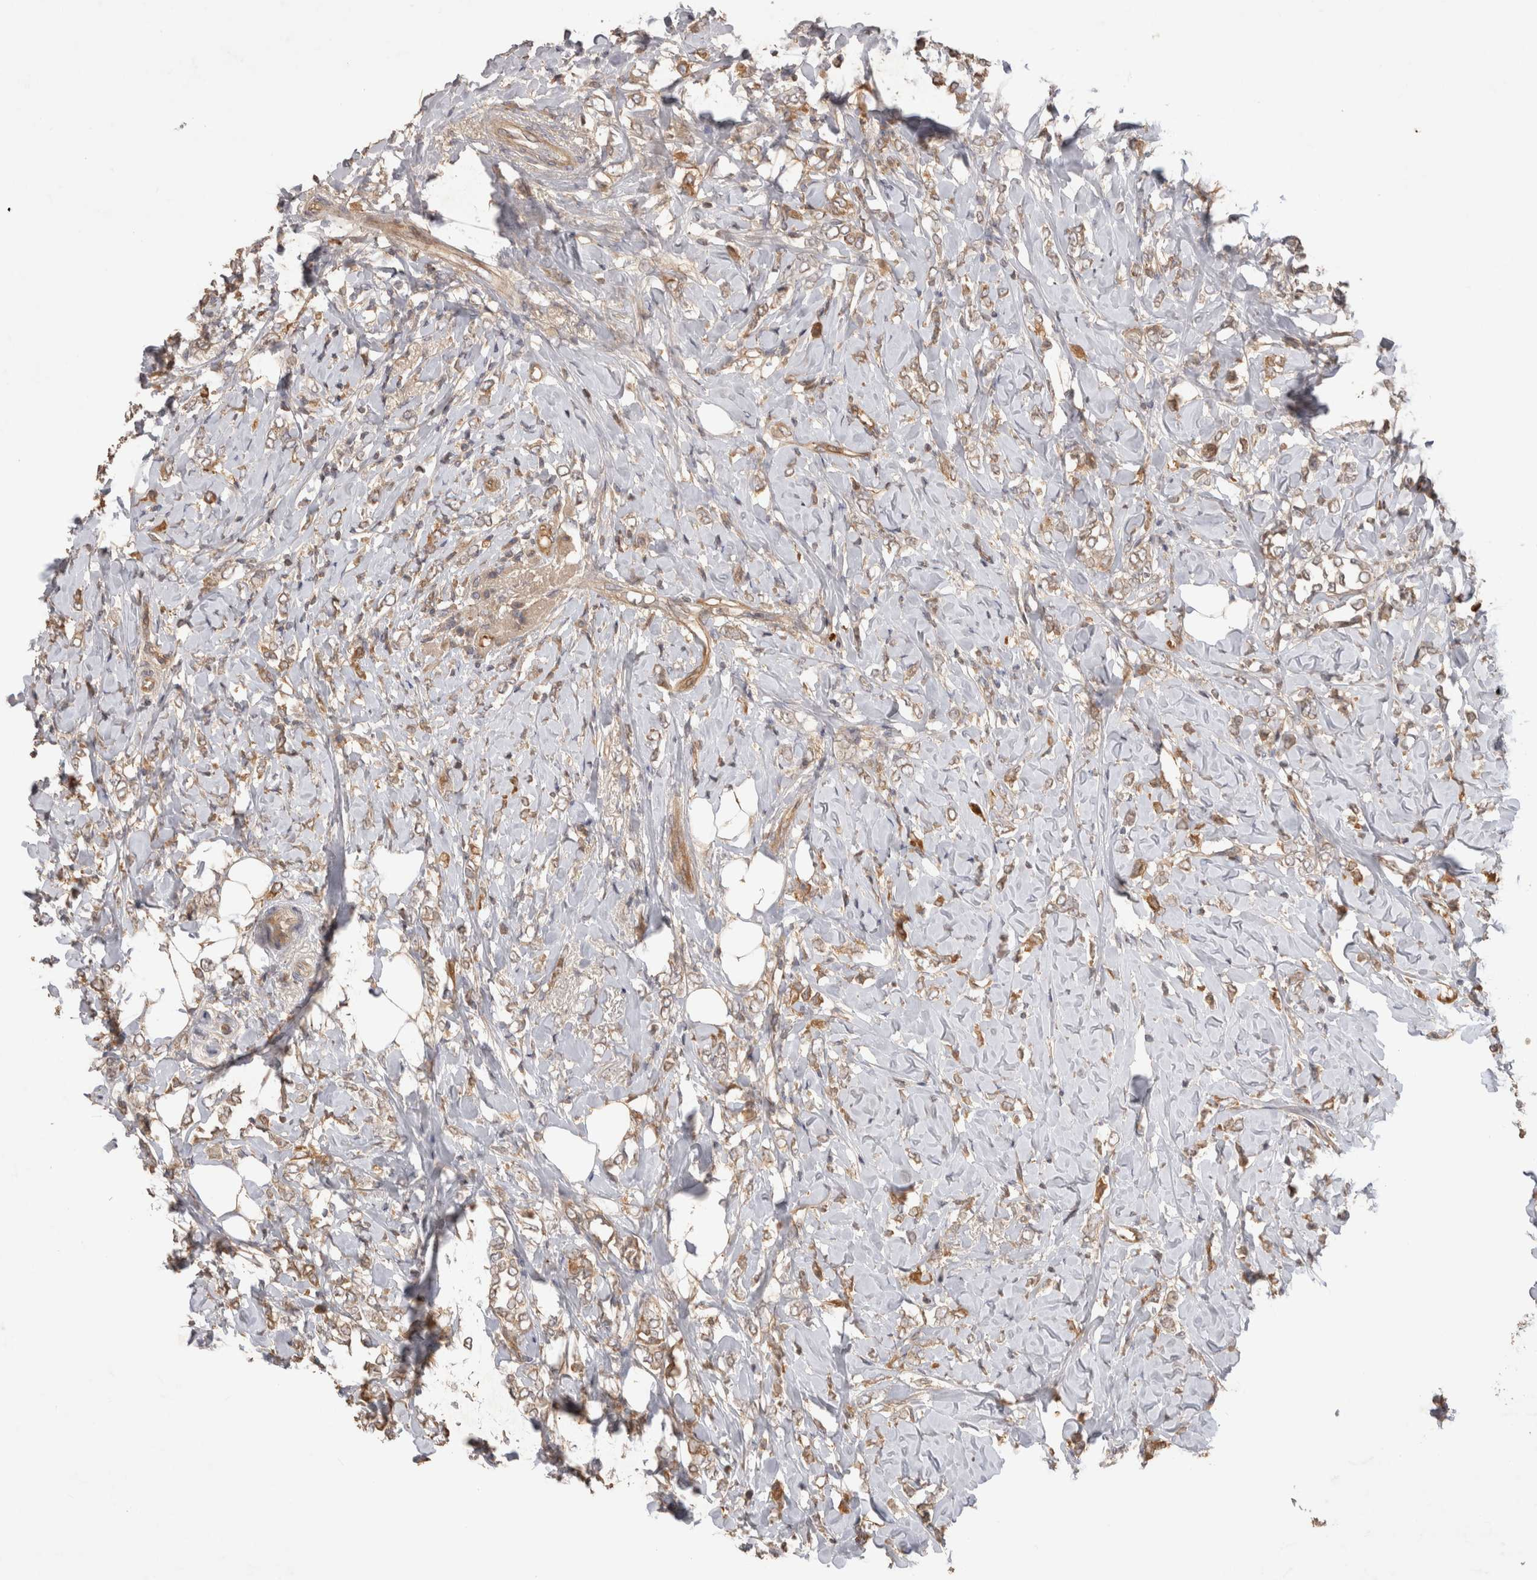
{"staining": {"intensity": "weak", "quantity": ">75%", "location": "cytoplasmic/membranous"}, "tissue": "breast cancer", "cell_type": "Tumor cells", "image_type": "cancer", "snomed": [{"axis": "morphology", "description": "Normal tissue, NOS"}, {"axis": "morphology", "description": "Lobular carcinoma"}, {"axis": "topography", "description": "Breast"}], "caption": "A low amount of weak cytoplasmic/membranous expression is seen in about >75% of tumor cells in breast lobular carcinoma tissue. (DAB IHC with brightfield microscopy, high magnification).", "gene": "PPP1R42", "patient": {"sex": "female", "age": 47}}